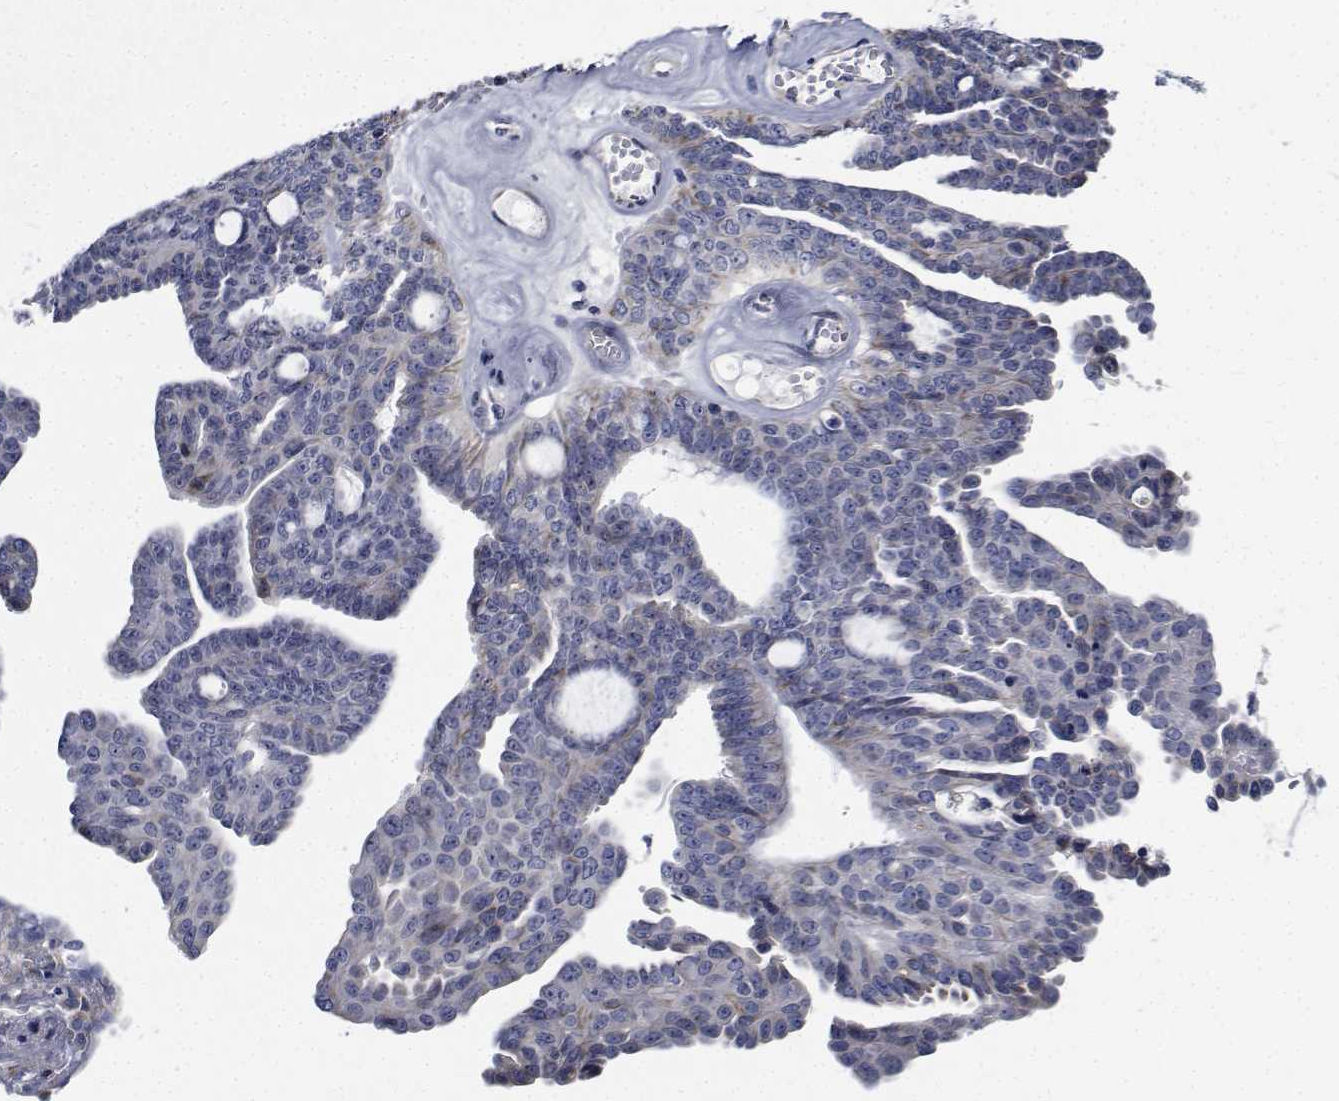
{"staining": {"intensity": "negative", "quantity": "none", "location": "none"}, "tissue": "ovarian cancer", "cell_type": "Tumor cells", "image_type": "cancer", "snomed": [{"axis": "morphology", "description": "Cystadenocarcinoma, serous, NOS"}, {"axis": "topography", "description": "Ovary"}], "caption": "Tumor cells are negative for brown protein staining in ovarian serous cystadenocarcinoma.", "gene": "TTBK1", "patient": {"sex": "female", "age": 71}}